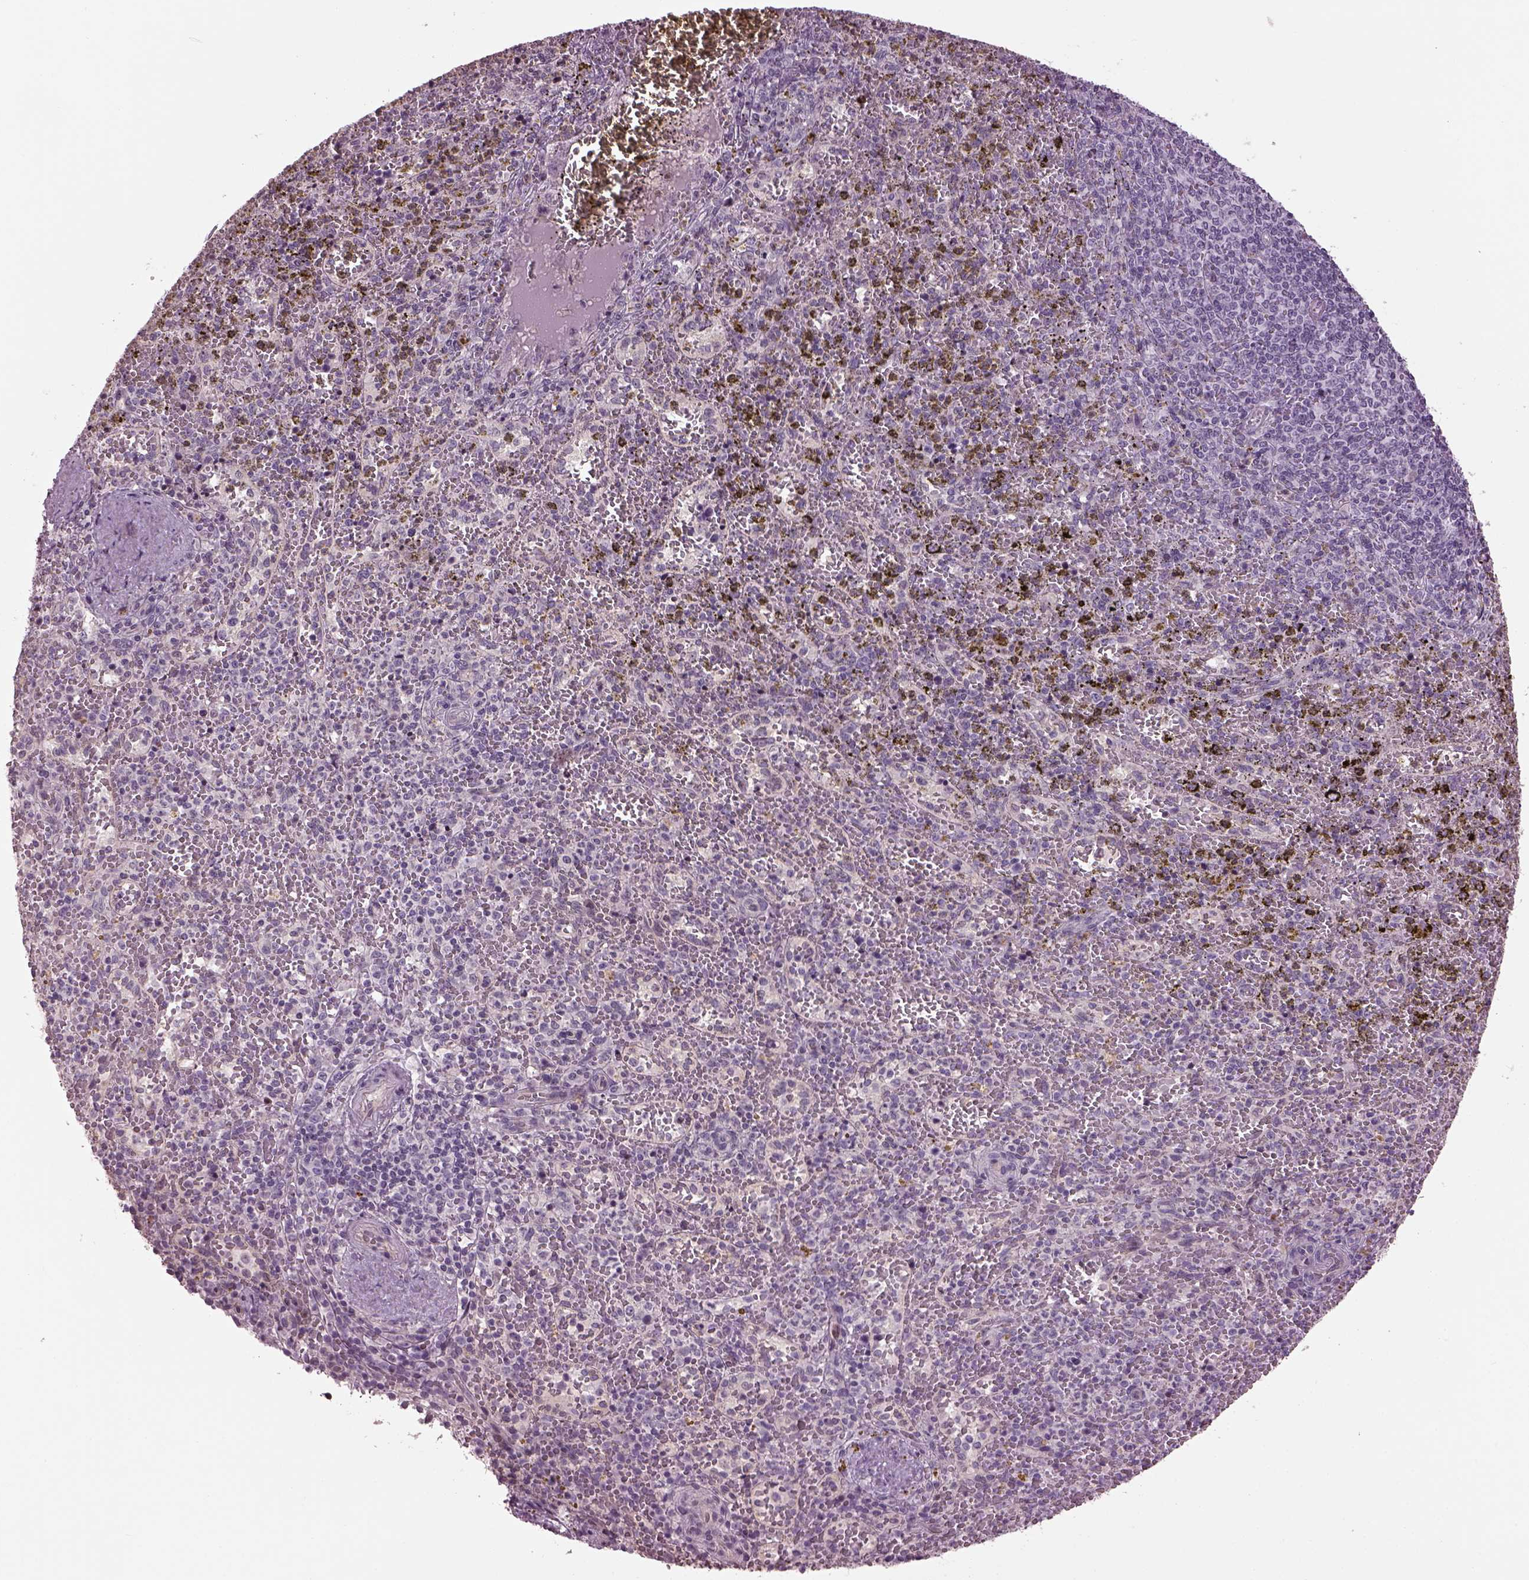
{"staining": {"intensity": "negative", "quantity": "none", "location": "none"}, "tissue": "spleen", "cell_type": "Cells in red pulp", "image_type": "normal", "snomed": [{"axis": "morphology", "description": "Normal tissue, NOS"}, {"axis": "topography", "description": "Spleen"}], "caption": "A photomicrograph of spleen stained for a protein shows no brown staining in cells in red pulp. (Stains: DAB (3,3'-diaminobenzidine) immunohistochemistry with hematoxylin counter stain, Microscopy: brightfield microscopy at high magnification).", "gene": "GAL", "patient": {"sex": "female", "age": 50}}